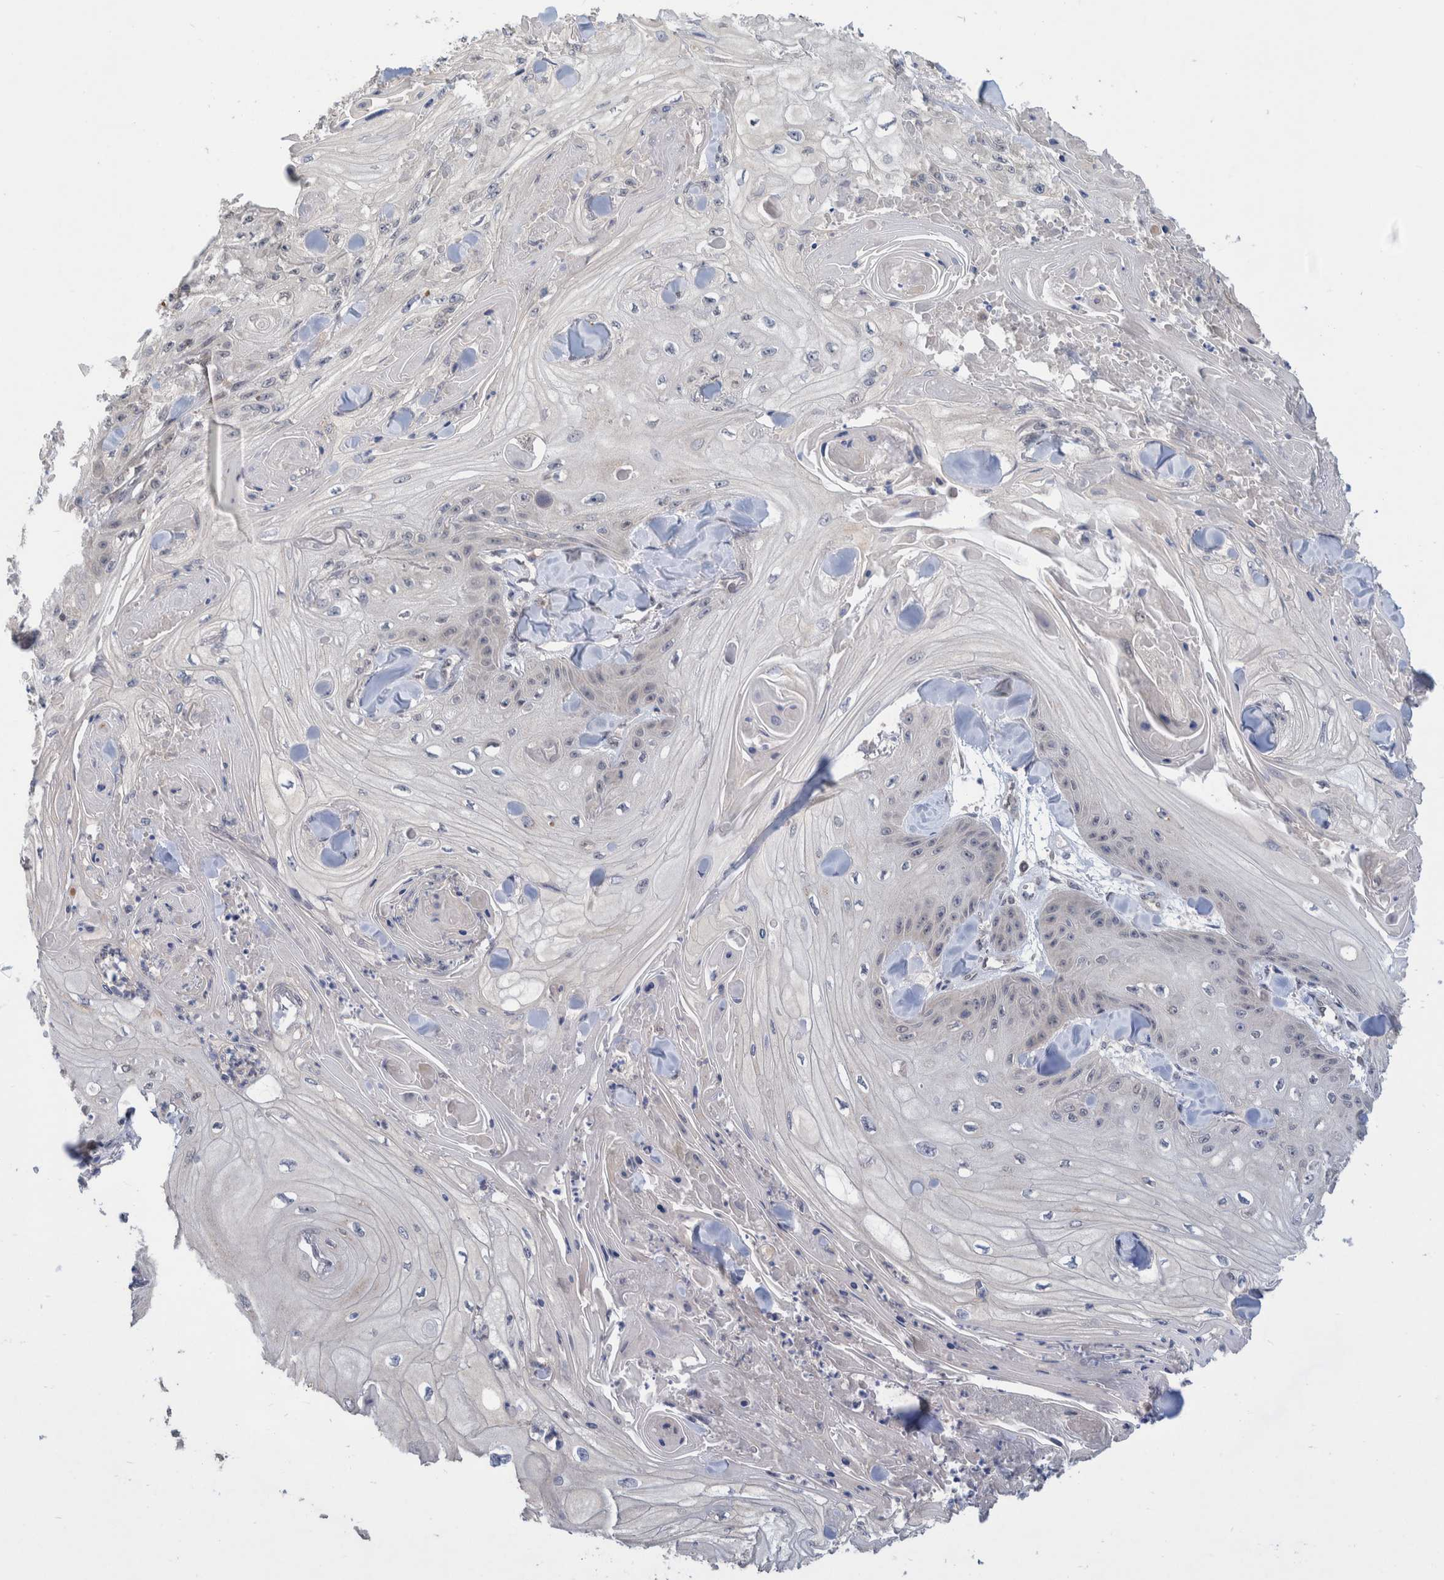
{"staining": {"intensity": "negative", "quantity": "none", "location": "none"}, "tissue": "skin cancer", "cell_type": "Tumor cells", "image_type": "cancer", "snomed": [{"axis": "morphology", "description": "Squamous cell carcinoma, NOS"}, {"axis": "topography", "description": "Skin"}], "caption": "An image of human skin squamous cell carcinoma is negative for staining in tumor cells.", "gene": "PLPBP", "patient": {"sex": "male", "age": 74}}